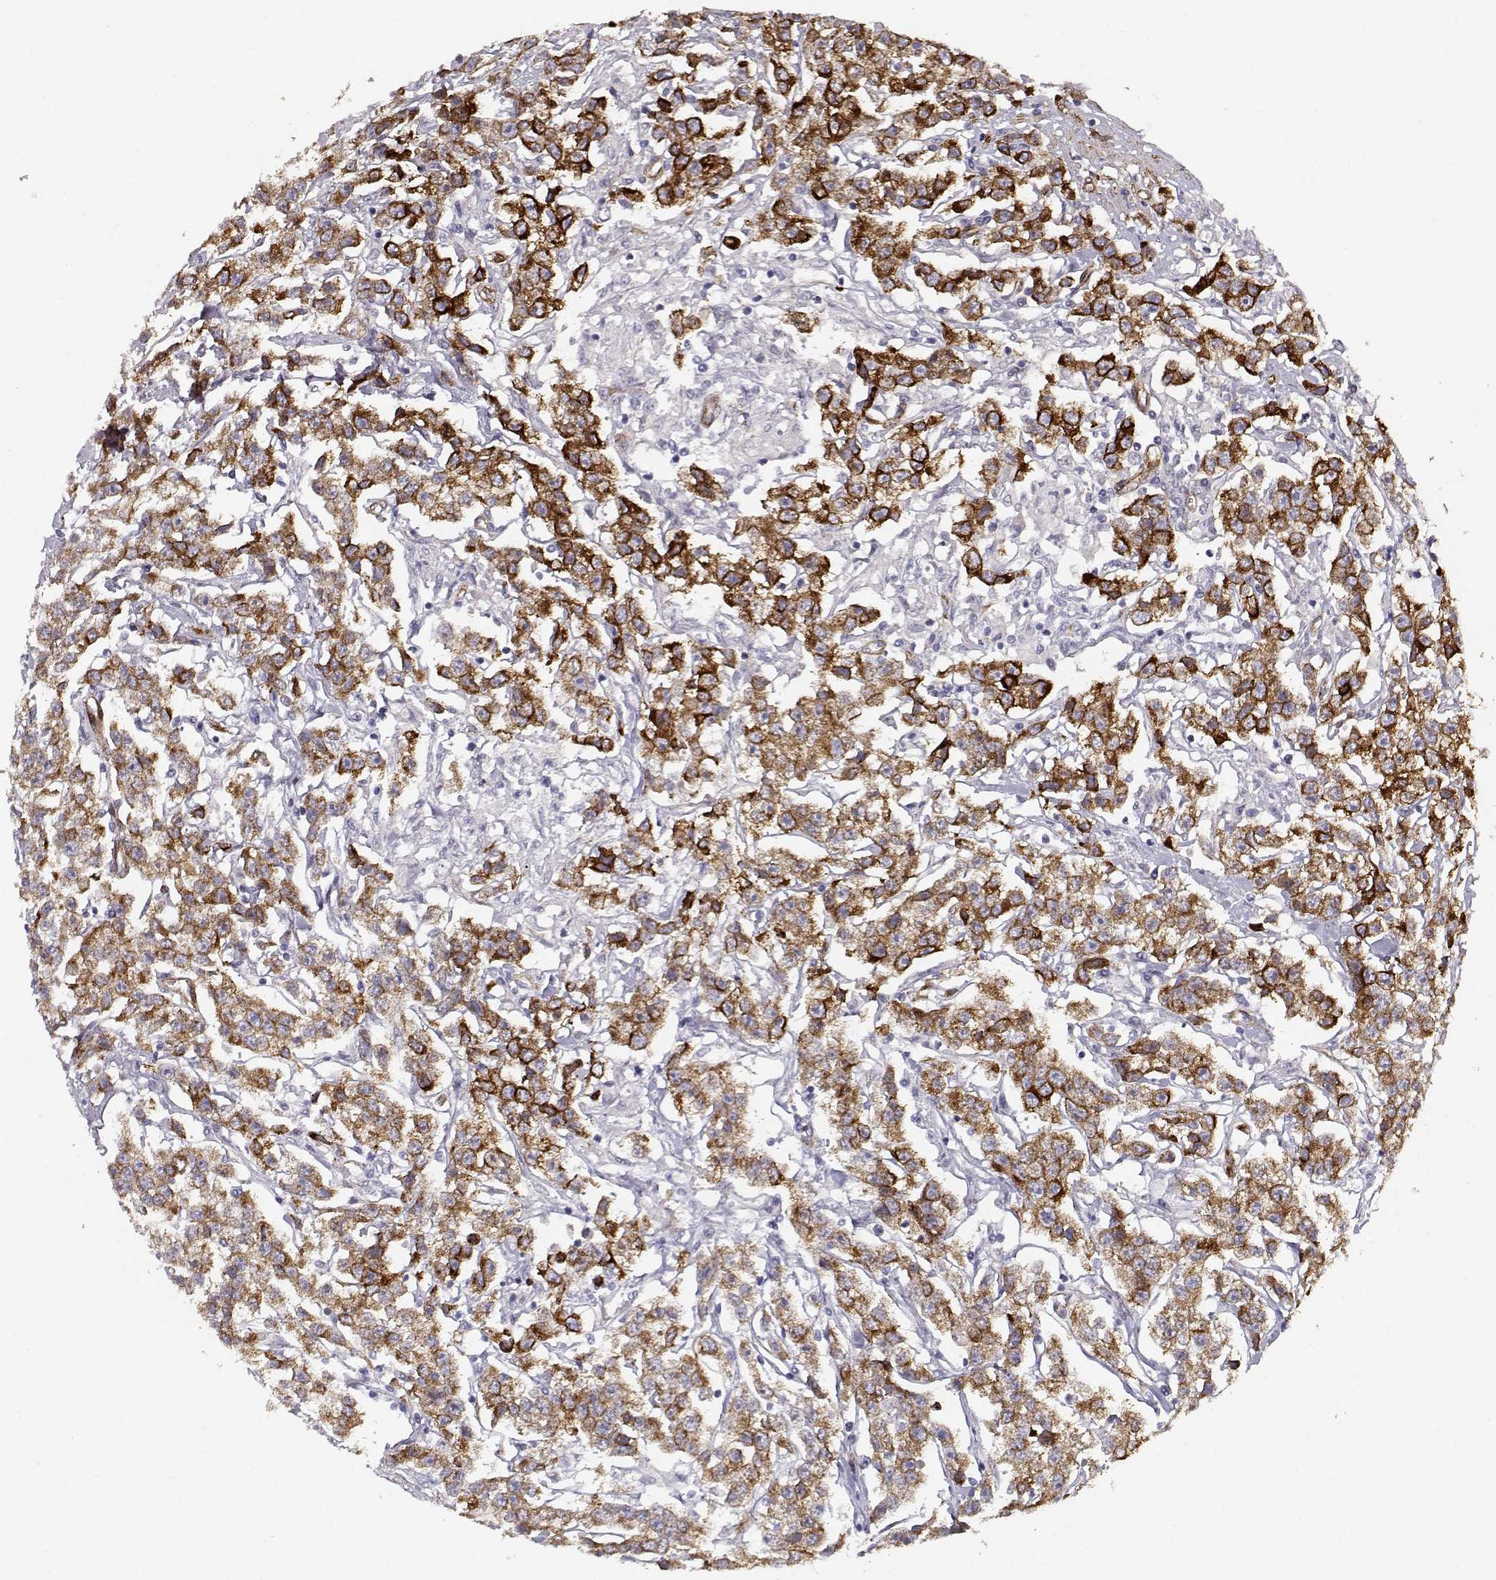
{"staining": {"intensity": "strong", "quantity": ">75%", "location": "cytoplasmic/membranous"}, "tissue": "testis cancer", "cell_type": "Tumor cells", "image_type": "cancer", "snomed": [{"axis": "morphology", "description": "Seminoma, NOS"}, {"axis": "topography", "description": "Testis"}], "caption": "Brown immunohistochemical staining in testis cancer exhibits strong cytoplasmic/membranous positivity in approximately >75% of tumor cells. Nuclei are stained in blue.", "gene": "LAMC1", "patient": {"sex": "male", "age": 59}}